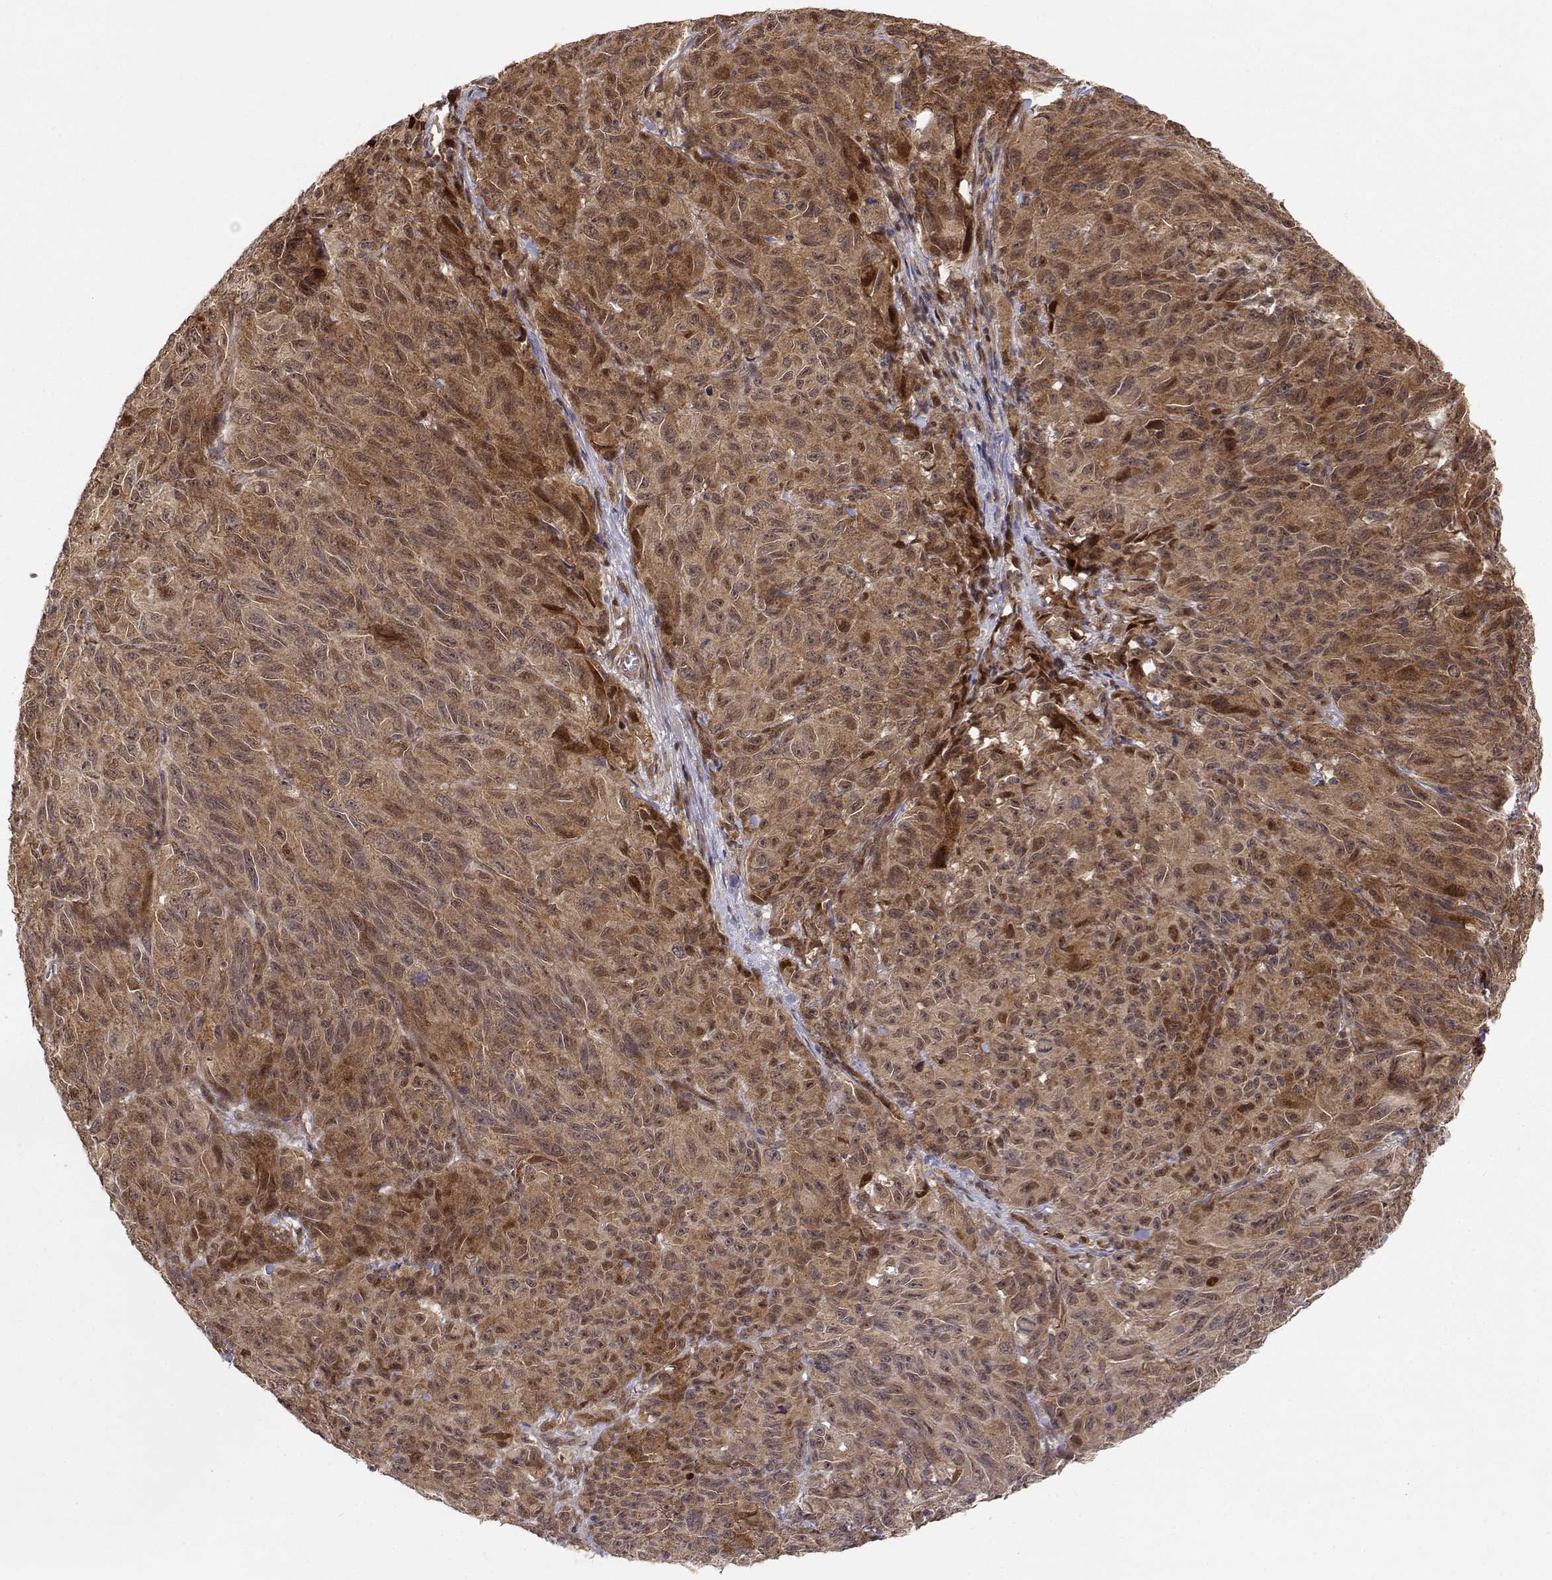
{"staining": {"intensity": "moderate", "quantity": "25%-75%", "location": "cytoplasmic/membranous"}, "tissue": "melanoma", "cell_type": "Tumor cells", "image_type": "cancer", "snomed": [{"axis": "morphology", "description": "Malignant melanoma, NOS"}, {"axis": "topography", "description": "Vulva, labia, clitoris and Bartholin´s gland, NO"}], "caption": "This is an image of immunohistochemistry staining of melanoma, which shows moderate expression in the cytoplasmic/membranous of tumor cells.", "gene": "BRCA1", "patient": {"sex": "female", "age": 75}}